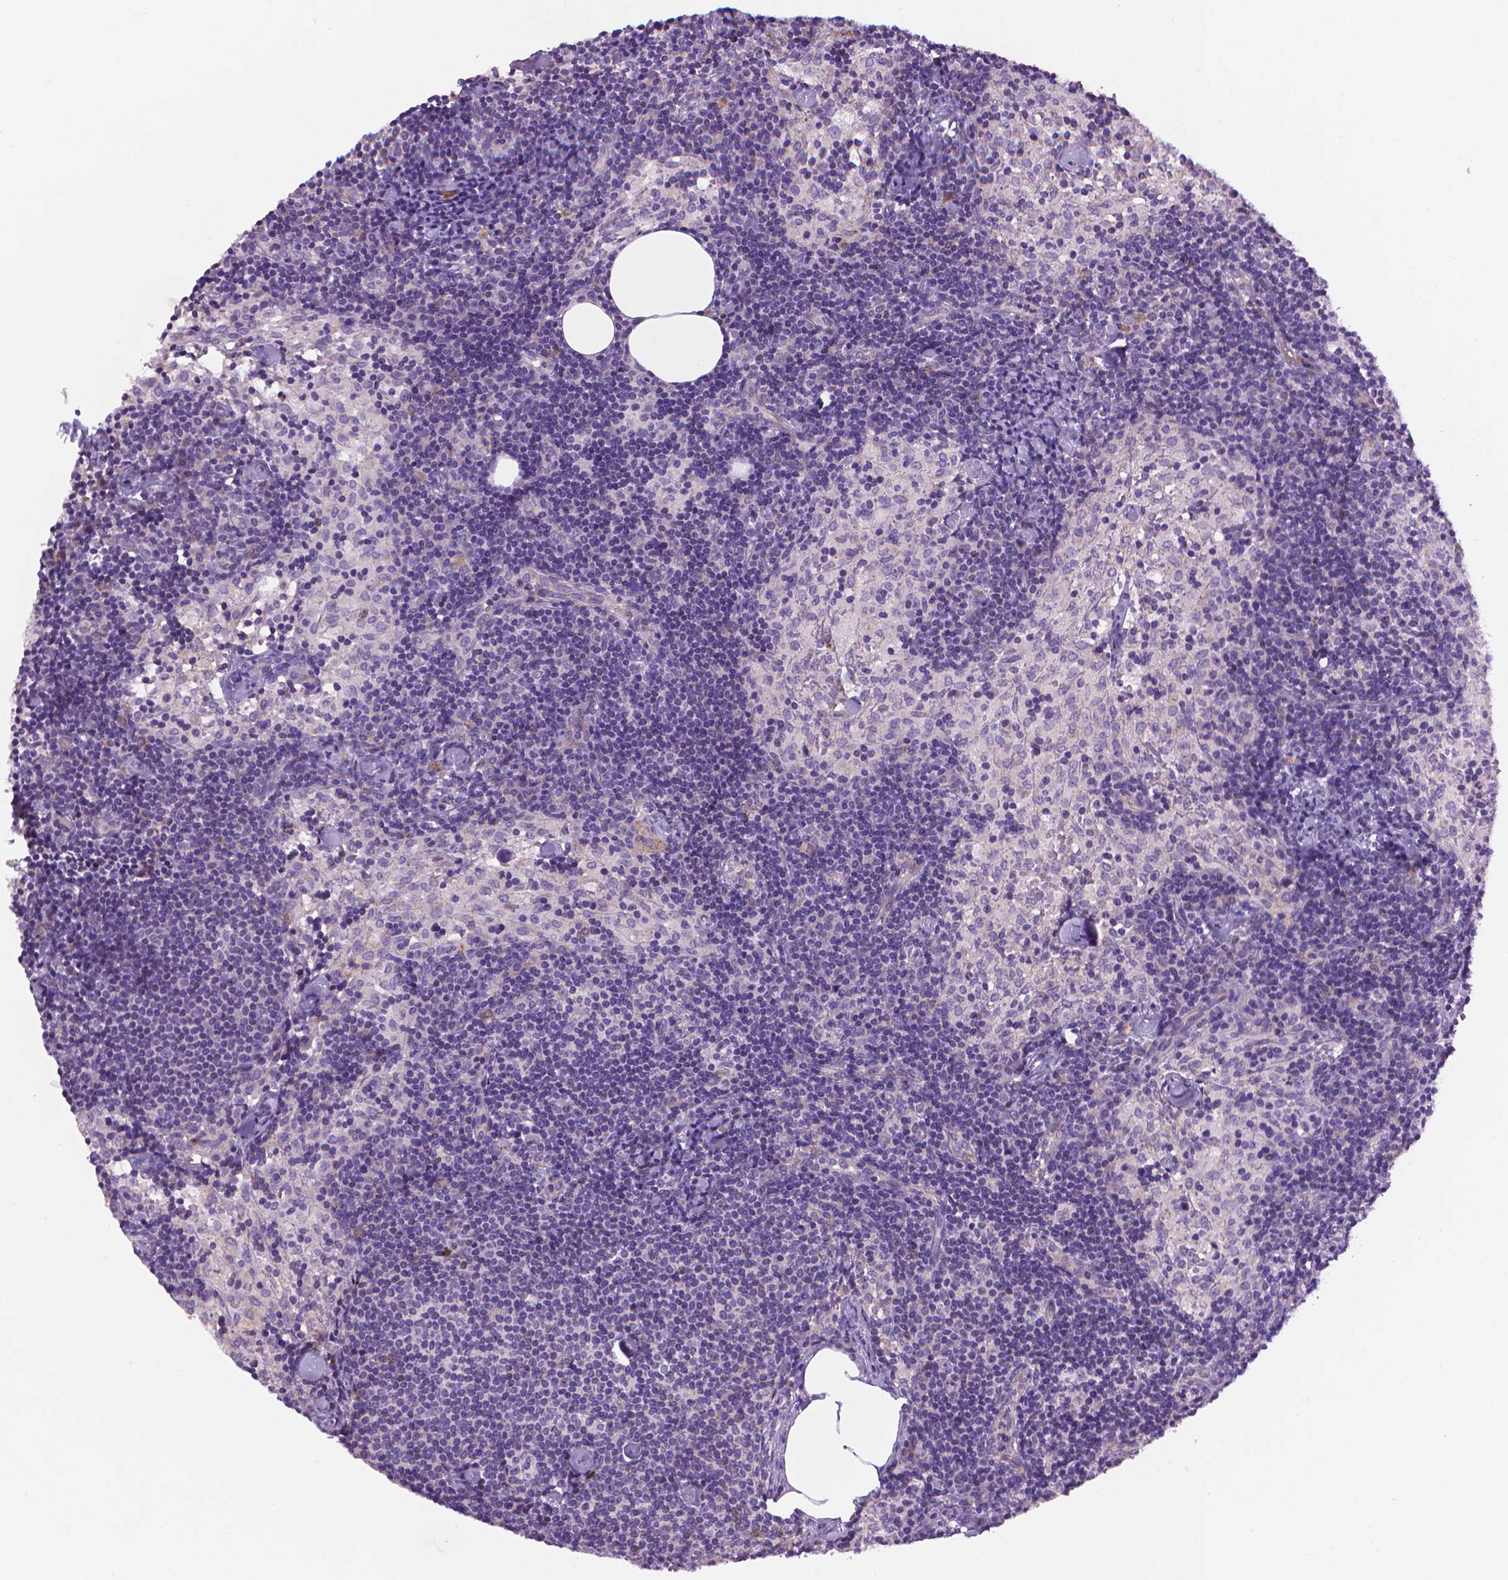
{"staining": {"intensity": "negative", "quantity": "none", "location": "none"}, "tissue": "lymph node", "cell_type": "Non-germinal center cells", "image_type": "normal", "snomed": [{"axis": "morphology", "description": "Normal tissue, NOS"}, {"axis": "topography", "description": "Lymph node"}], "caption": "Immunohistochemistry (IHC) image of unremarkable human lymph node stained for a protein (brown), which shows no staining in non-germinal center cells. (Brightfield microscopy of DAB (3,3'-diaminobenzidine) IHC at high magnification).", "gene": "SLC51B", "patient": {"sex": "female", "age": 69}}